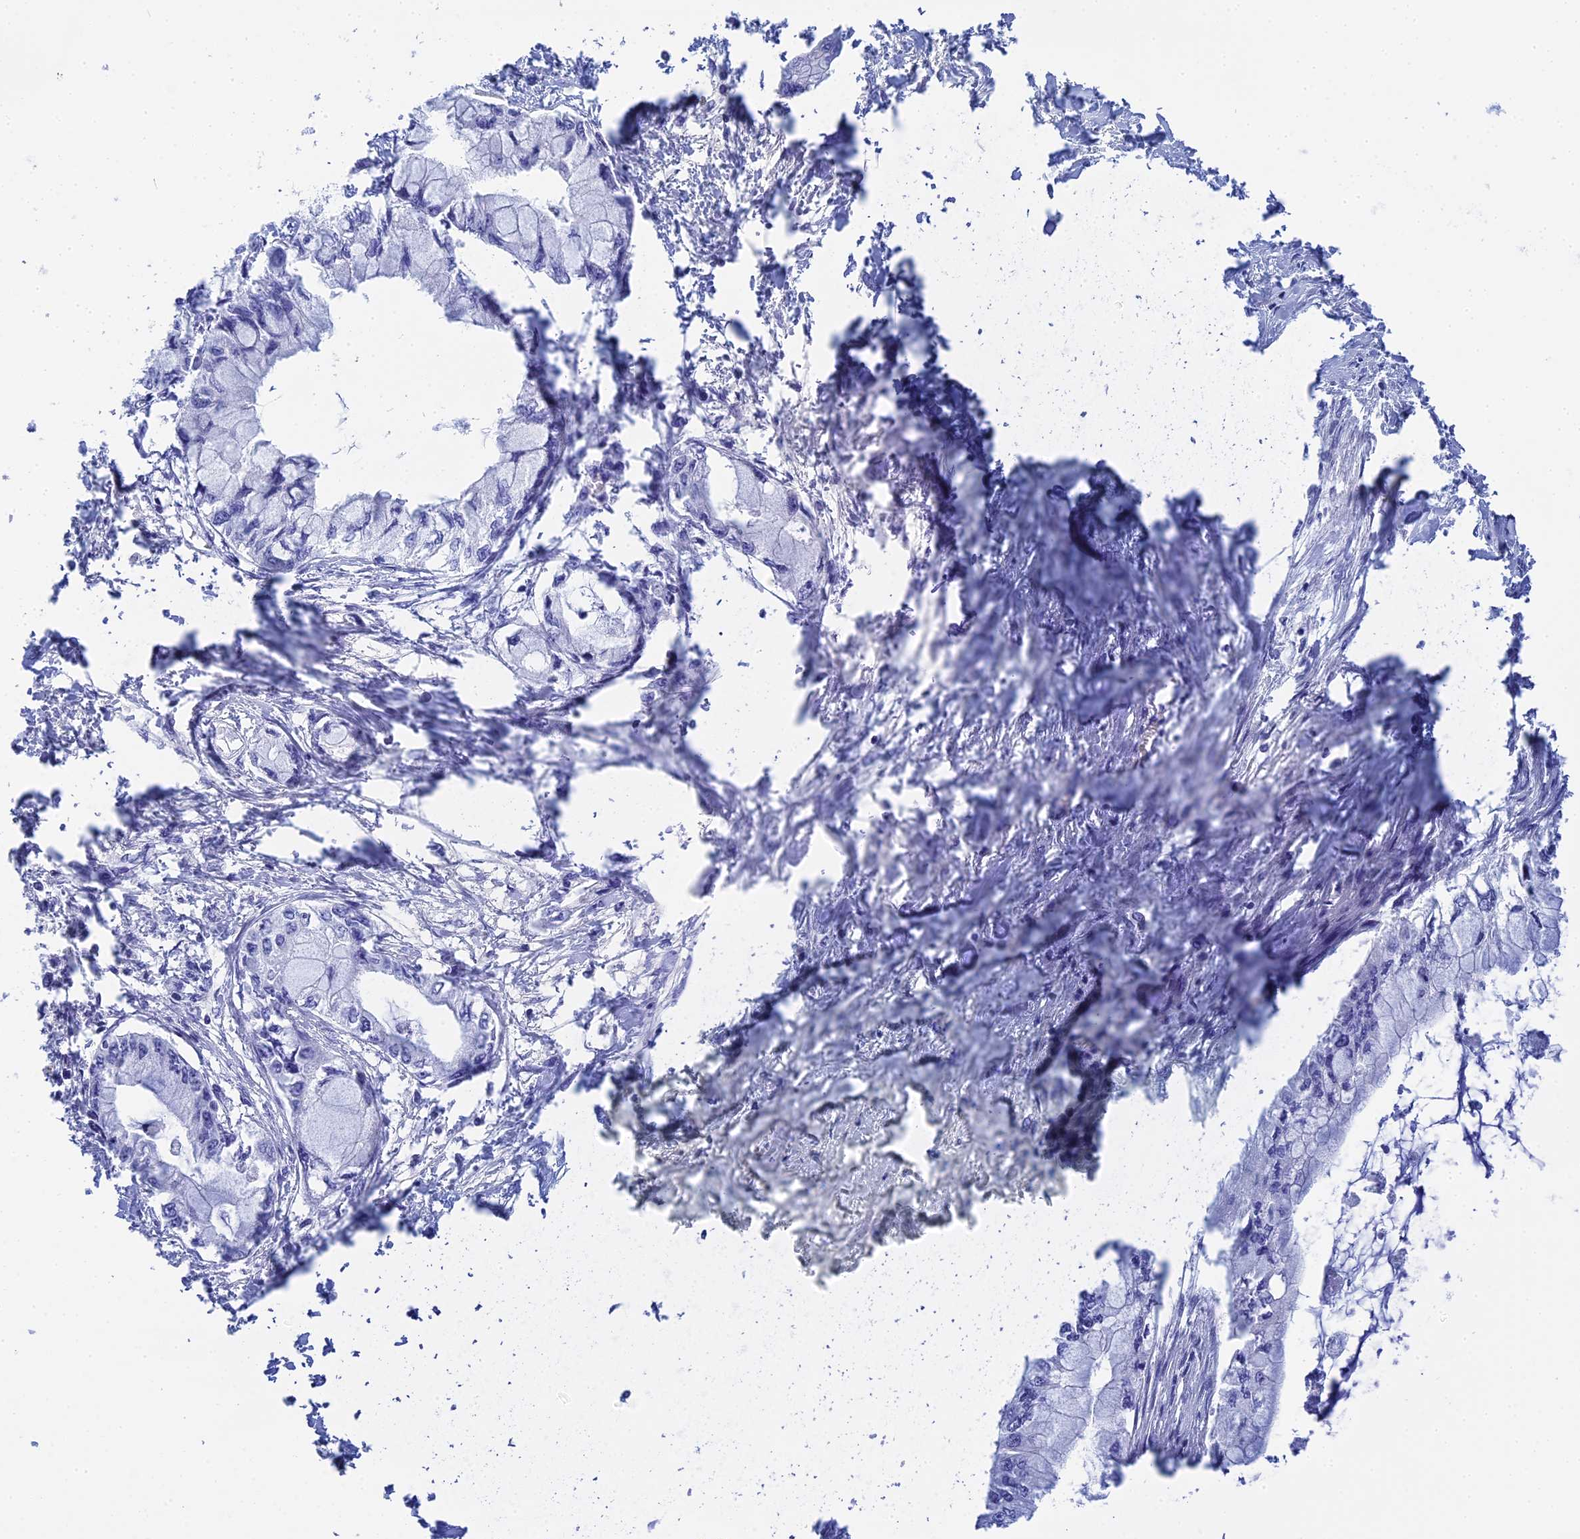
{"staining": {"intensity": "negative", "quantity": "none", "location": "none"}, "tissue": "pancreatic cancer", "cell_type": "Tumor cells", "image_type": "cancer", "snomed": [{"axis": "morphology", "description": "Adenocarcinoma, NOS"}, {"axis": "topography", "description": "Pancreas"}], "caption": "Micrograph shows no significant protein expression in tumor cells of adenocarcinoma (pancreatic).", "gene": "TEX101", "patient": {"sex": "male", "age": 48}}